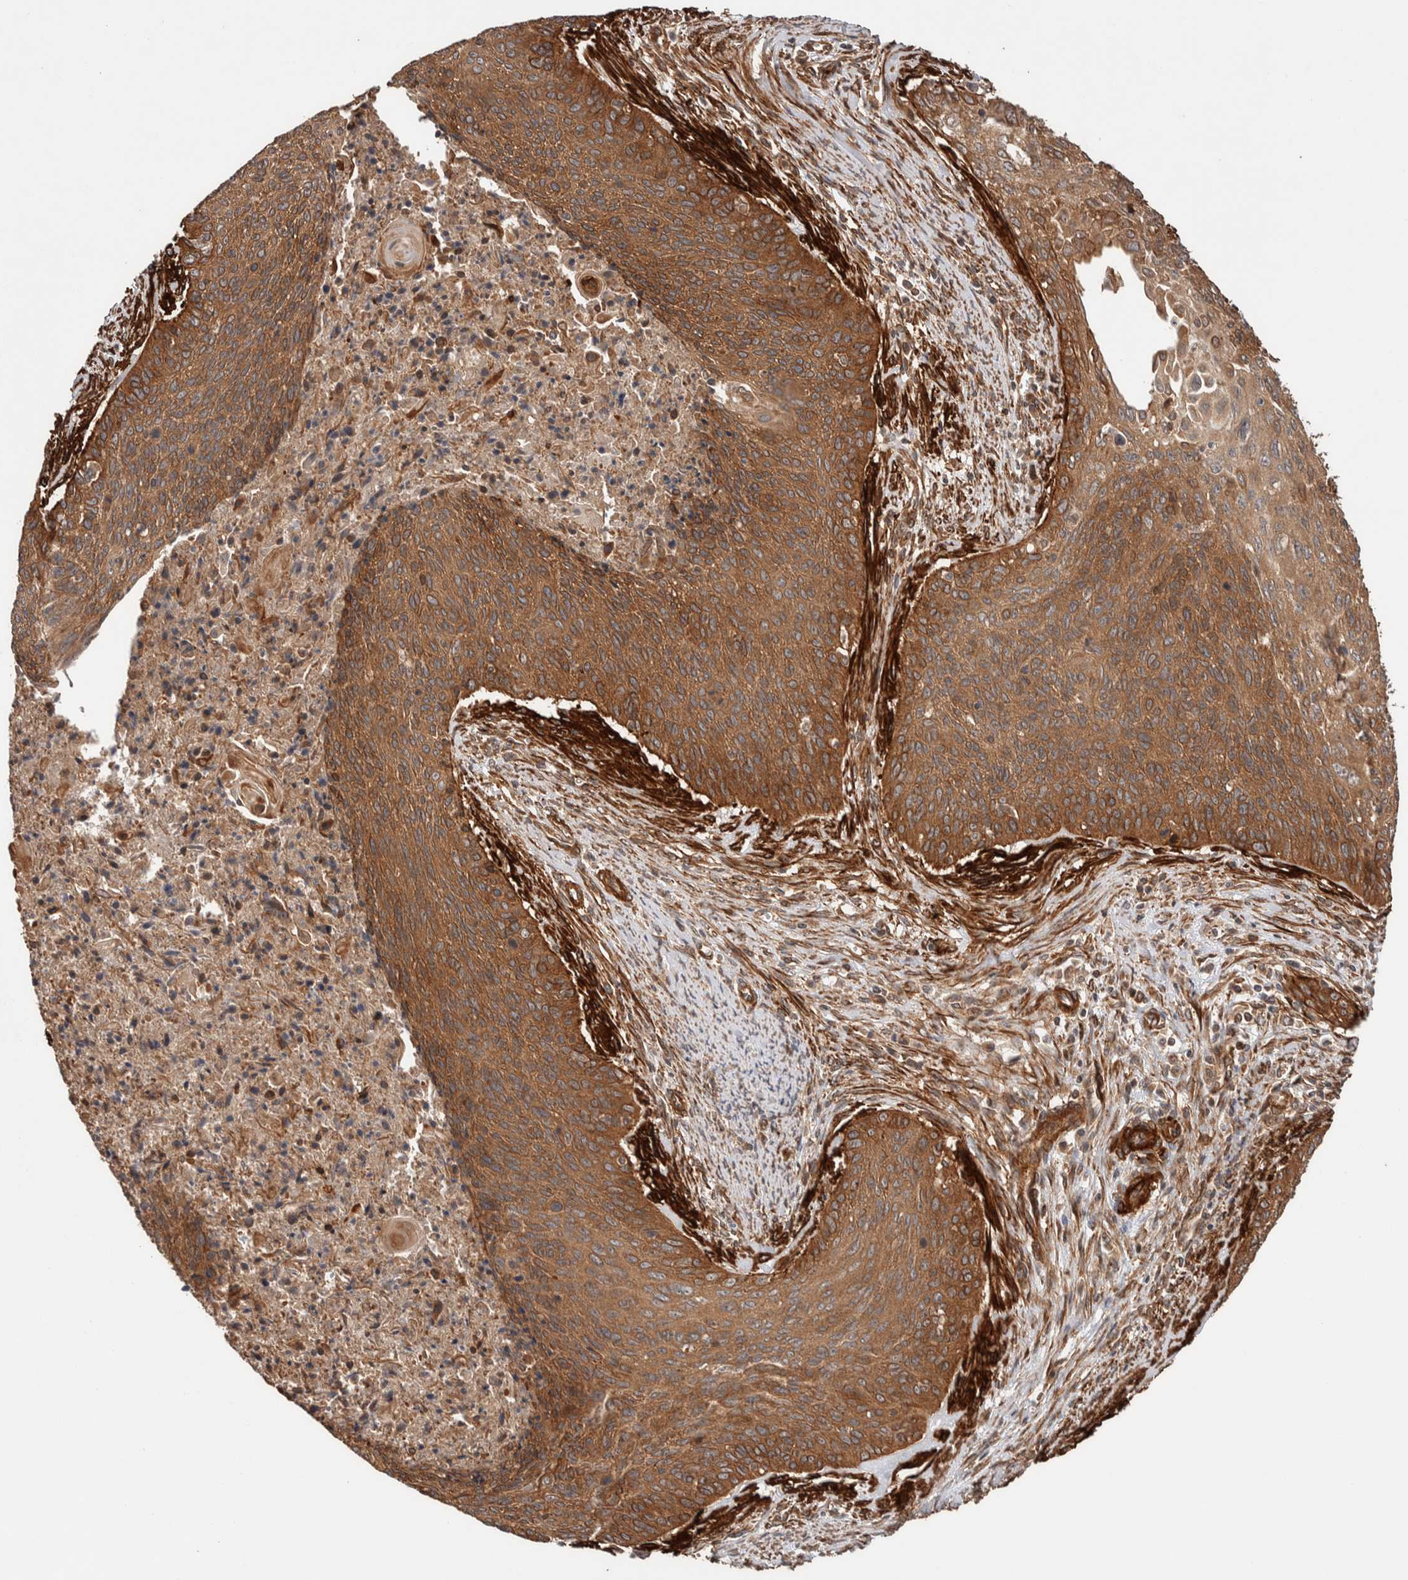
{"staining": {"intensity": "moderate", "quantity": ">75%", "location": "cytoplasmic/membranous"}, "tissue": "cervical cancer", "cell_type": "Tumor cells", "image_type": "cancer", "snomed": [{"axis": "morphology", "description": "Squamous cell carcinoma, NOS"}, {"axis": "topography", "description": "Cervix"}], "caption": "A micrograph of cervical cancer (squamous cell carcinoma) stained for a protein demonstrates moderate cytoplasmic/membranous brown staining in tumor cells. (Brightfield microscopy of DAB IHC at high magnification).", "gene": "SYNRG", "patient": {"sex": "female", "age": 55}}